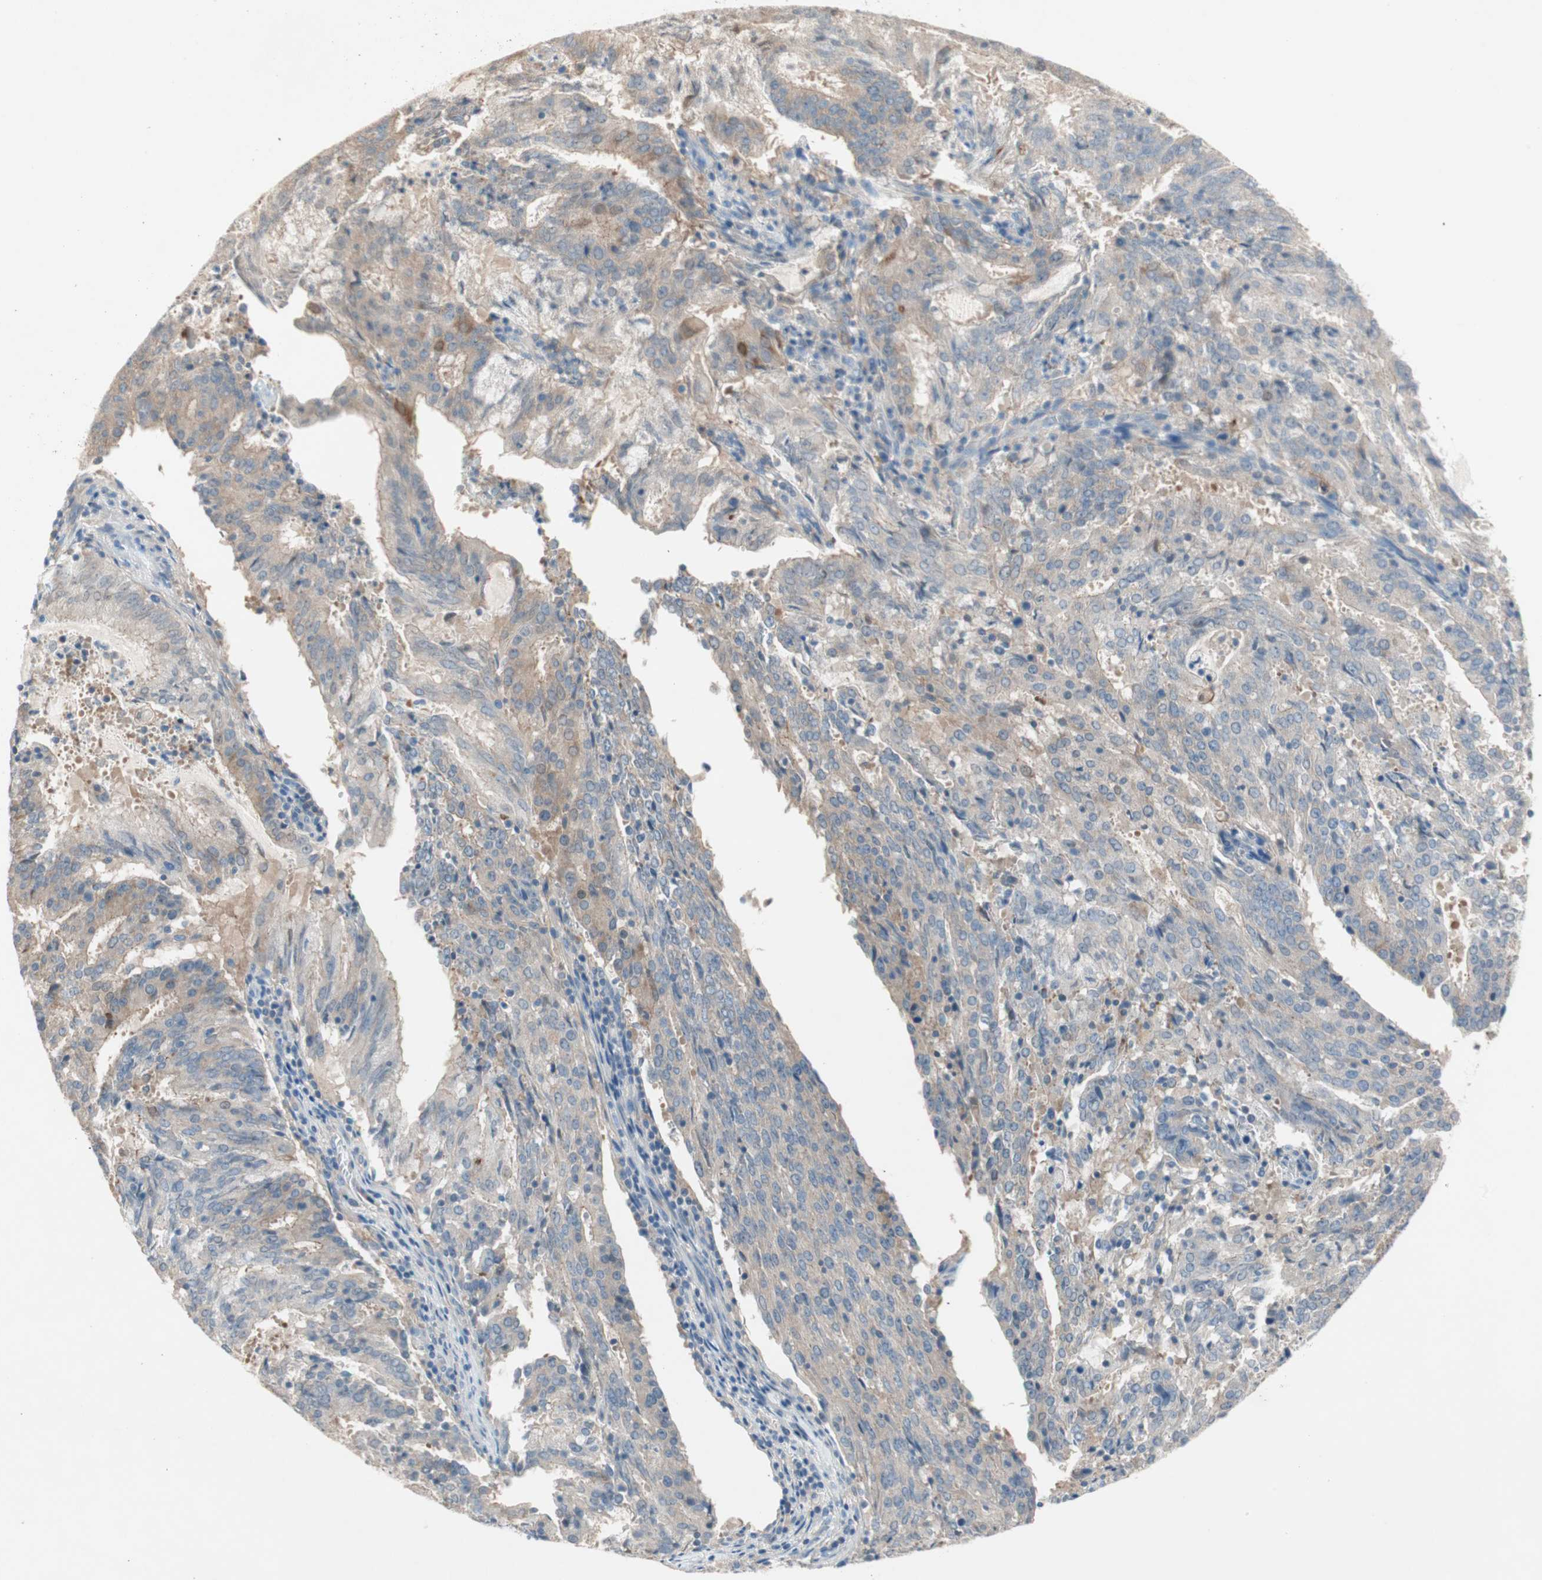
{"staining": {"intensity": "weak", "quantity": "25%-75%", "location": "cytoplasmic/membranous"}, "tissue": "cervical cancer", "cell_type": "Tumor cells", "image_type": "cancer", "snomed": [{"axis": "morphology", "description": "Adenocarcinoma, NOS"}, {"axis": "topography", "description": "Cervix"}], "caption": "An IHC photomicrograph of tumor tissue is shown. Protein staining in brown shows weak cytoplasmic/membranous positivity in cervical cancer within tumor cells.", "gene": "GLUL", "patient": {"sex": "female", "age": 44}}